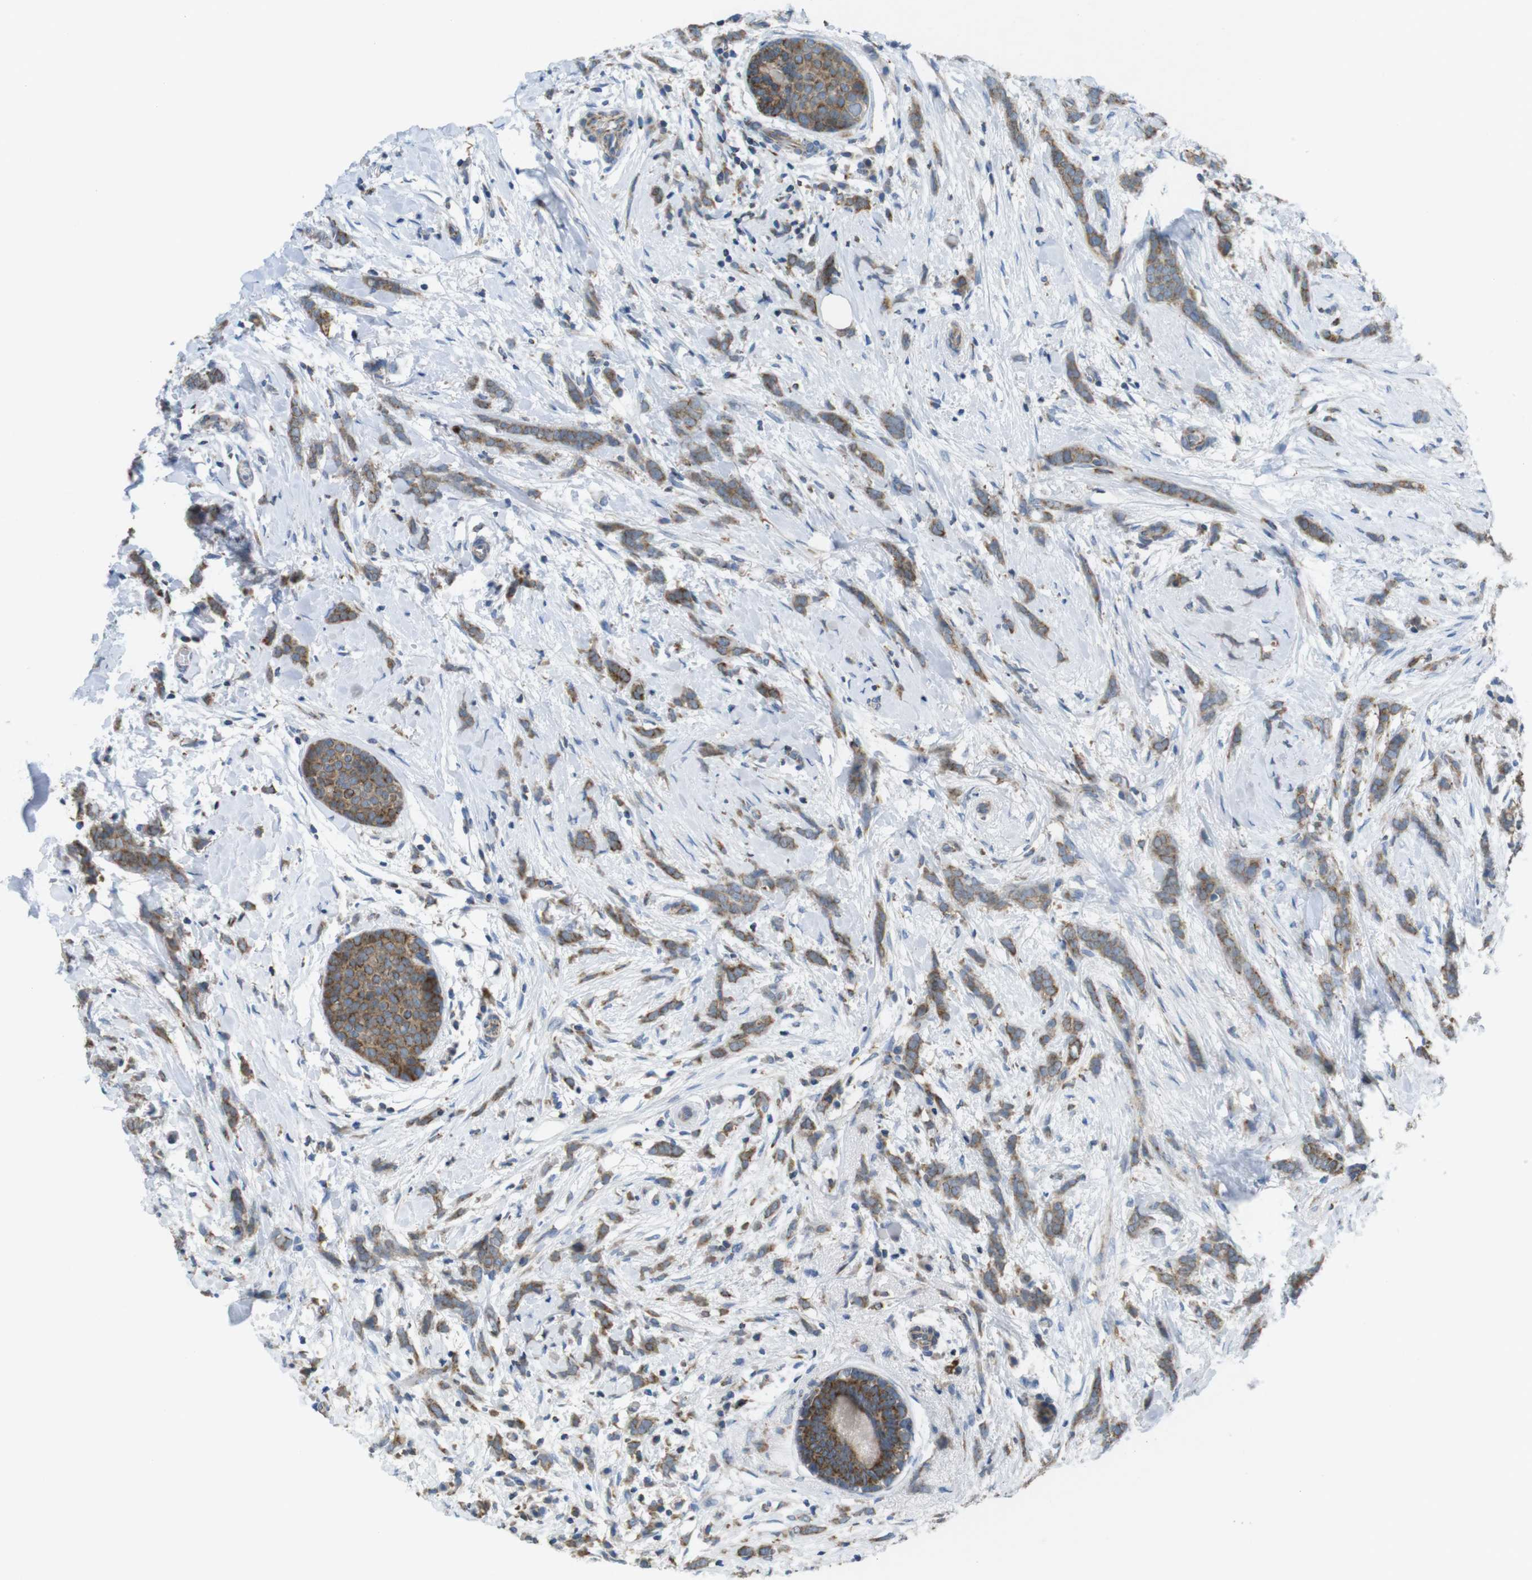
{"staining": {"intensity": "moderate", "quantity": ">75%", "location": "cytoplasmic/membranous"}, "tissue": "breast cancer", "cell_type": "Tumor cells", "image_type": "cancer", "snomed": [{"axis": "morphology", "description": "Lobular carcinoma, in situ"}, {"axis": "morphology", "description": "Lobular carcinoma"}, {"axis": "topography", "description": "Breast"}], "caption": "Breast cancer stained for a protein (brown) shows moderate cytoplasmic/membranous positive positivity in about >75% of tumor cells.", "gene": "GRIK2", "patient": {"sex": "female", "age": 41}}